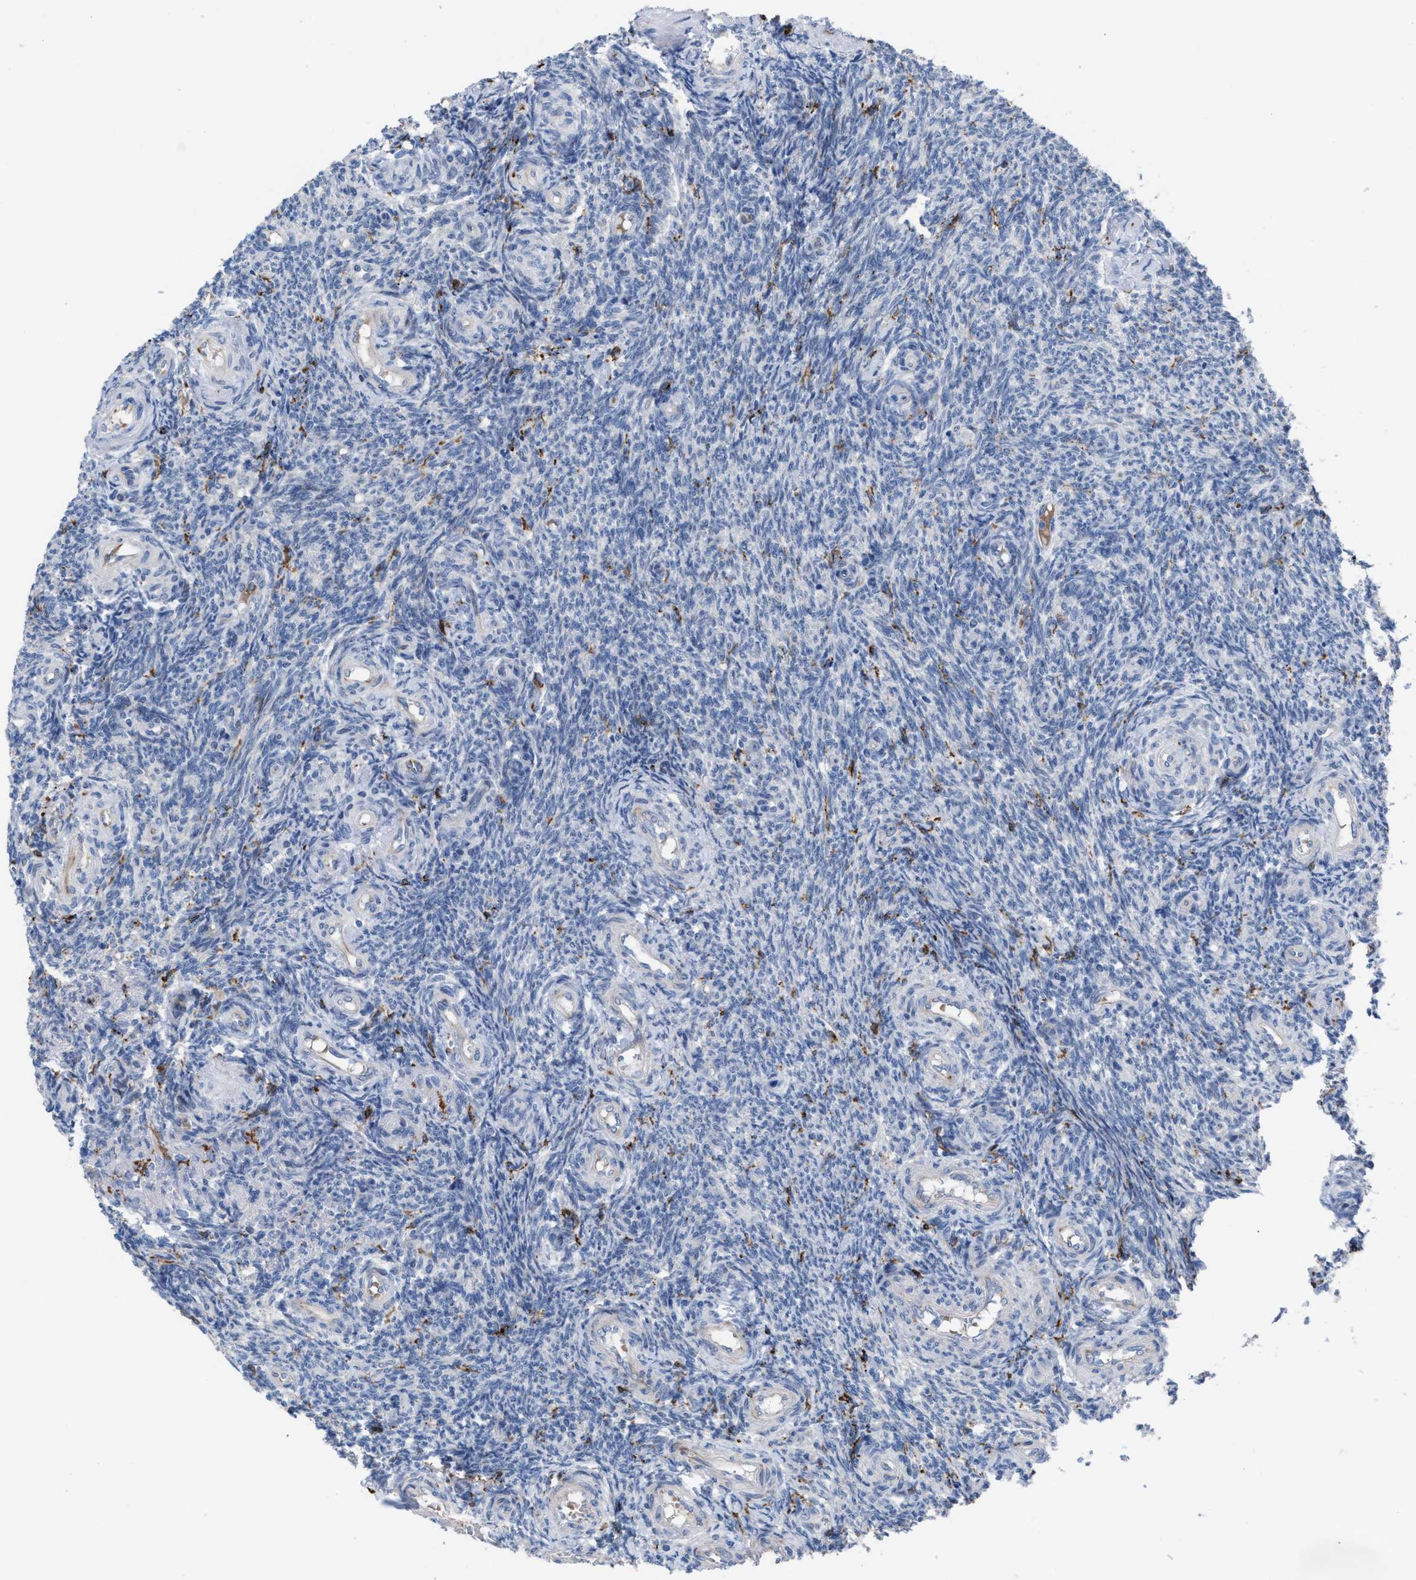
{"staining": {"intensity": "negative", "quantity": "none", "location": "none"}, "tissue": "ovary", "cell_type": "Ovarian stroma cells", "image_type": "normal", "snomed": [{"axis": "morphology", "description": "Normal tissue, NOS"}, {"axis": "topography", "description": "Ovary"}], "caption": "This image is of unremarkable ovary stained with immunohistochemistry to label a protein in brown with the nuclei are counter-stained blue. There is no staining in ovarian stroma cells. (IHC, brightfield microscopy, high magnification).", "gene": "SLC47A1", "patient": {"sex": "female", "age": 41}}